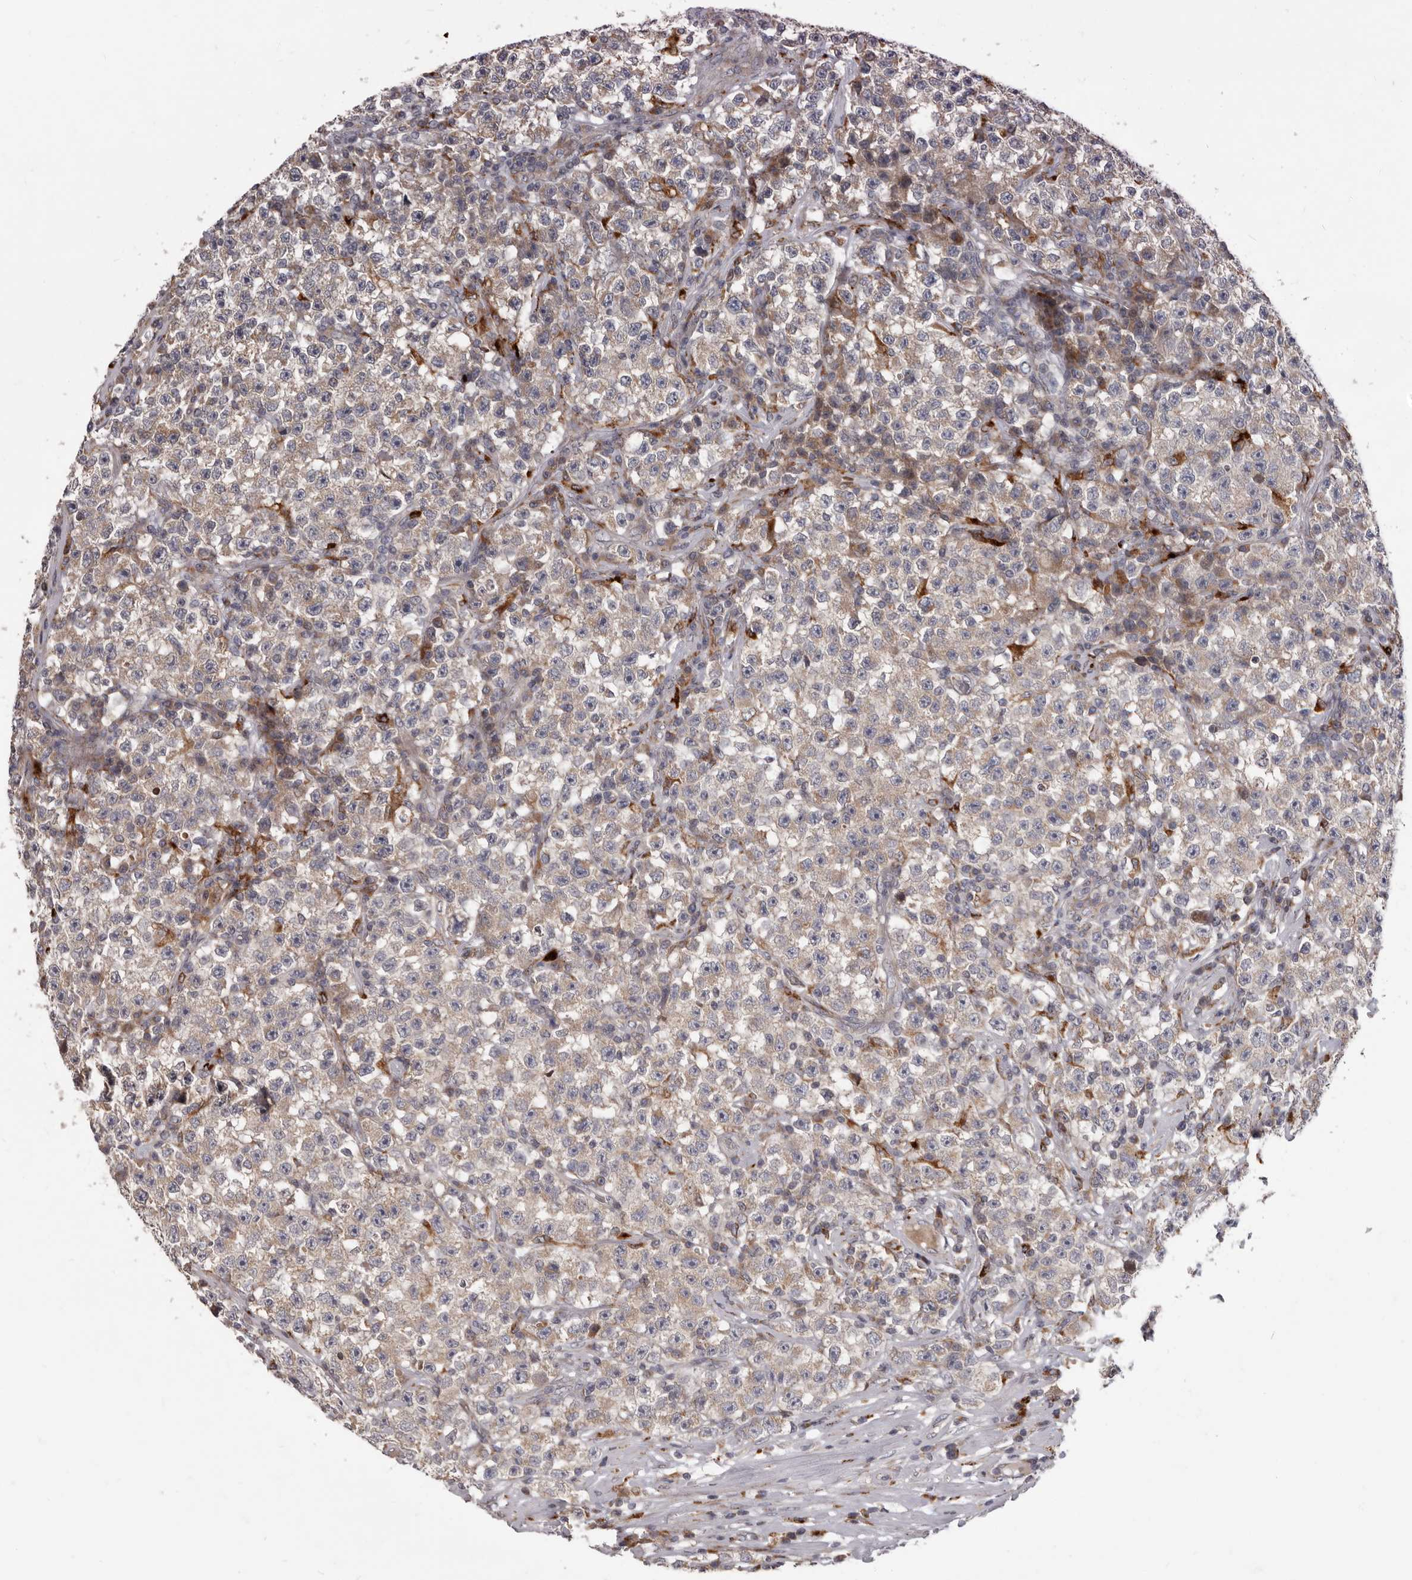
{"staining": {"intensity": "weak", "quantity": "25%-75%", "location": "cytoplasmic/membranous"}, "tissue": "testis cancer", "cell_type": "Tumor cells", "image_type": "cancer", "snomed": [{"axis": "morphology", "description": "Seminoma, NOS"}, {"axis": "topography", "description": "Testis"}], "caption": "An immunohistochemistry (IHC) micrograph of neoplastic tissue is shown. Protein staining in brown highlights weak cytoplasmic/membranous positivity in testis seminoma within tumor cells. (DAB (3,3'-diaminobenzidine) = brown stain, brightfield microscopy at high magnification).", "gene": "TOR3A", "patient": {"sex": "male", "age": 22}}